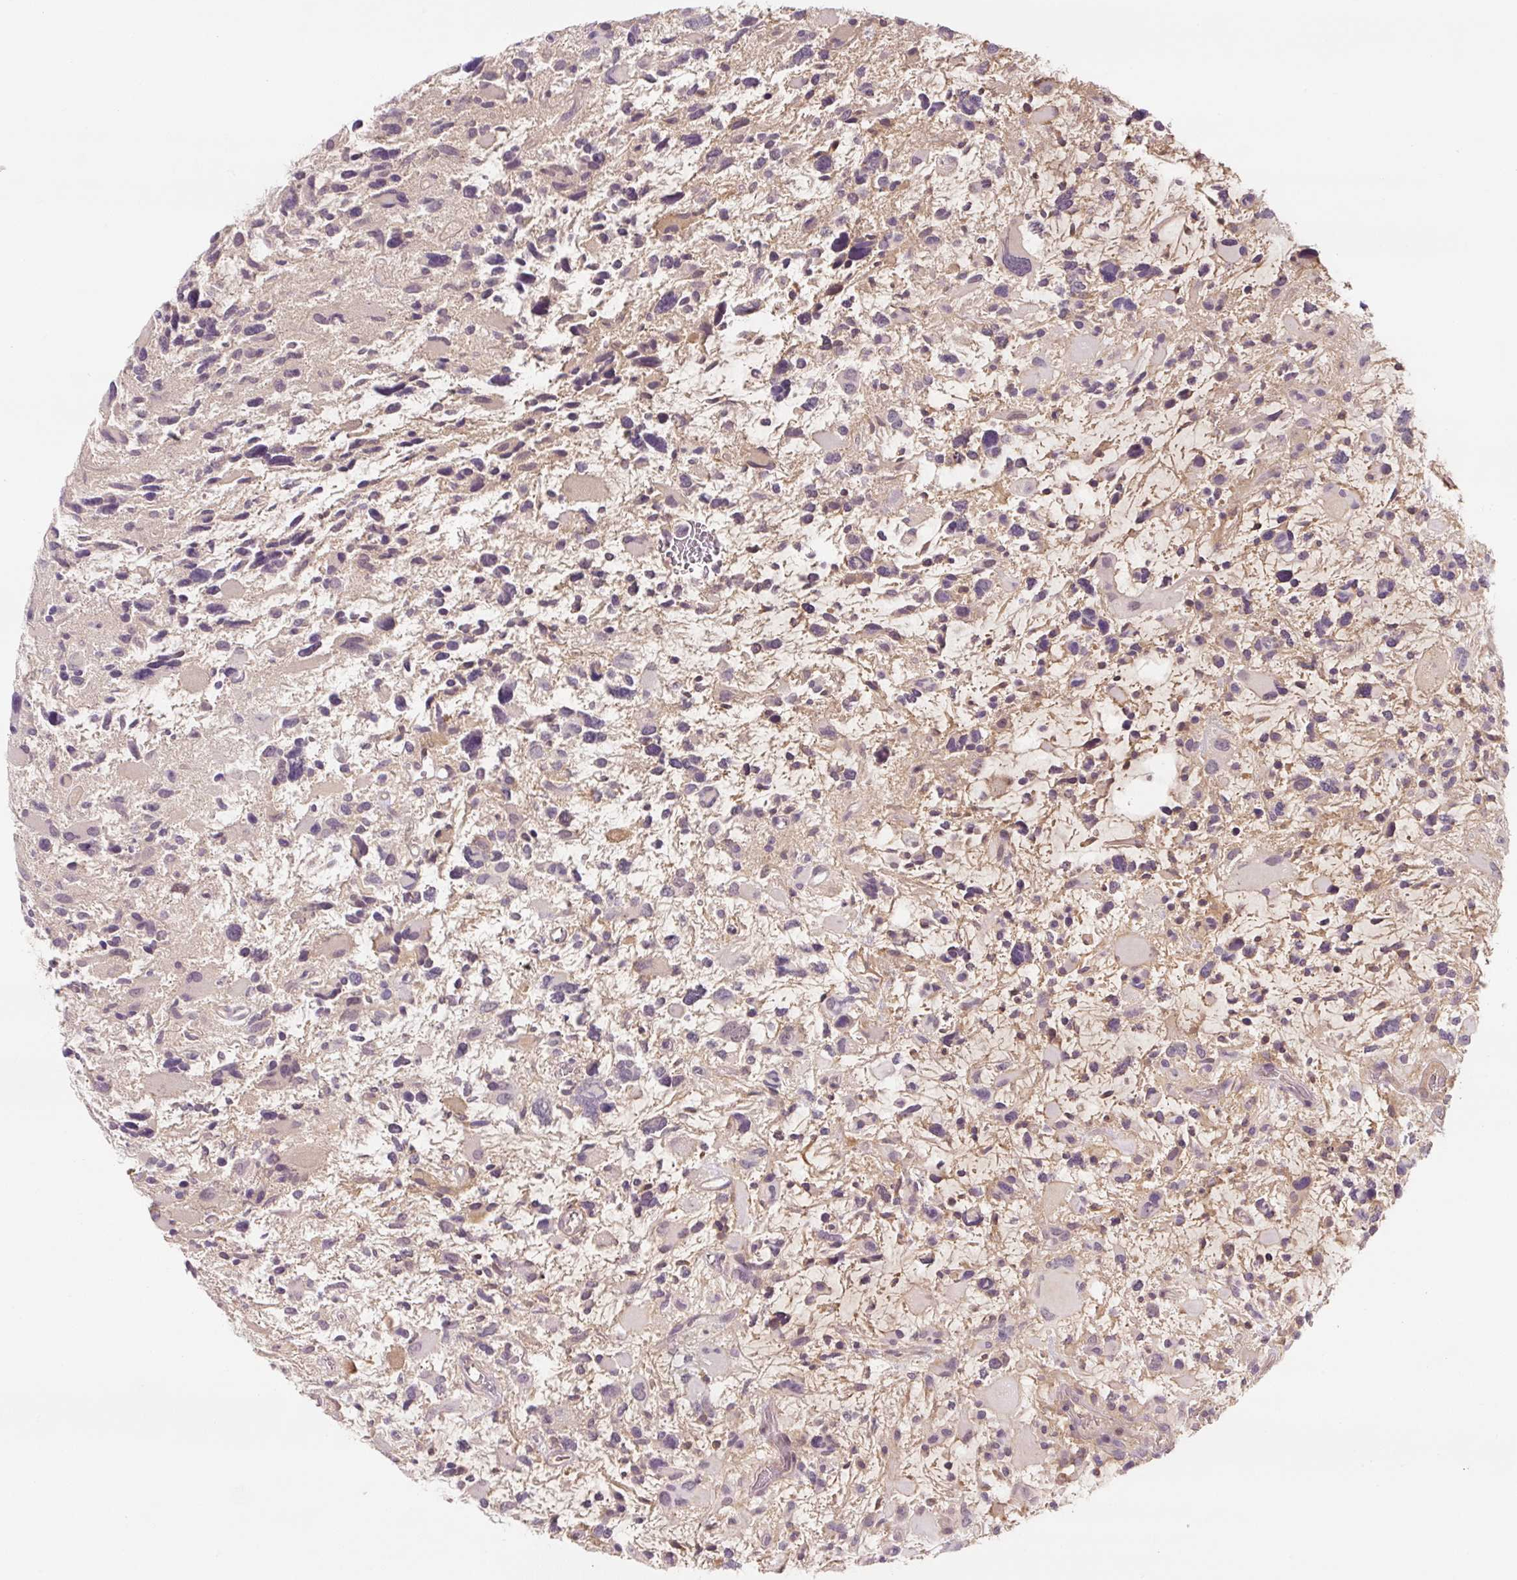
{"staining": {"intensity": "negative", "quantity": "none", "location": "none"}, "tissue": "glioma", "cell_type": "Tumor cells", "image_type": "cancer", "snomed": [{"axis": "morphology", "description": "Glioma, malignant, High grade"}, {"axis": "topography", "description": "Brain"}], "caption": "Tumor cells show no significant staining in glioma.", "gene": "C2orf73", "patient": {"sex": "female", "age": 11}}